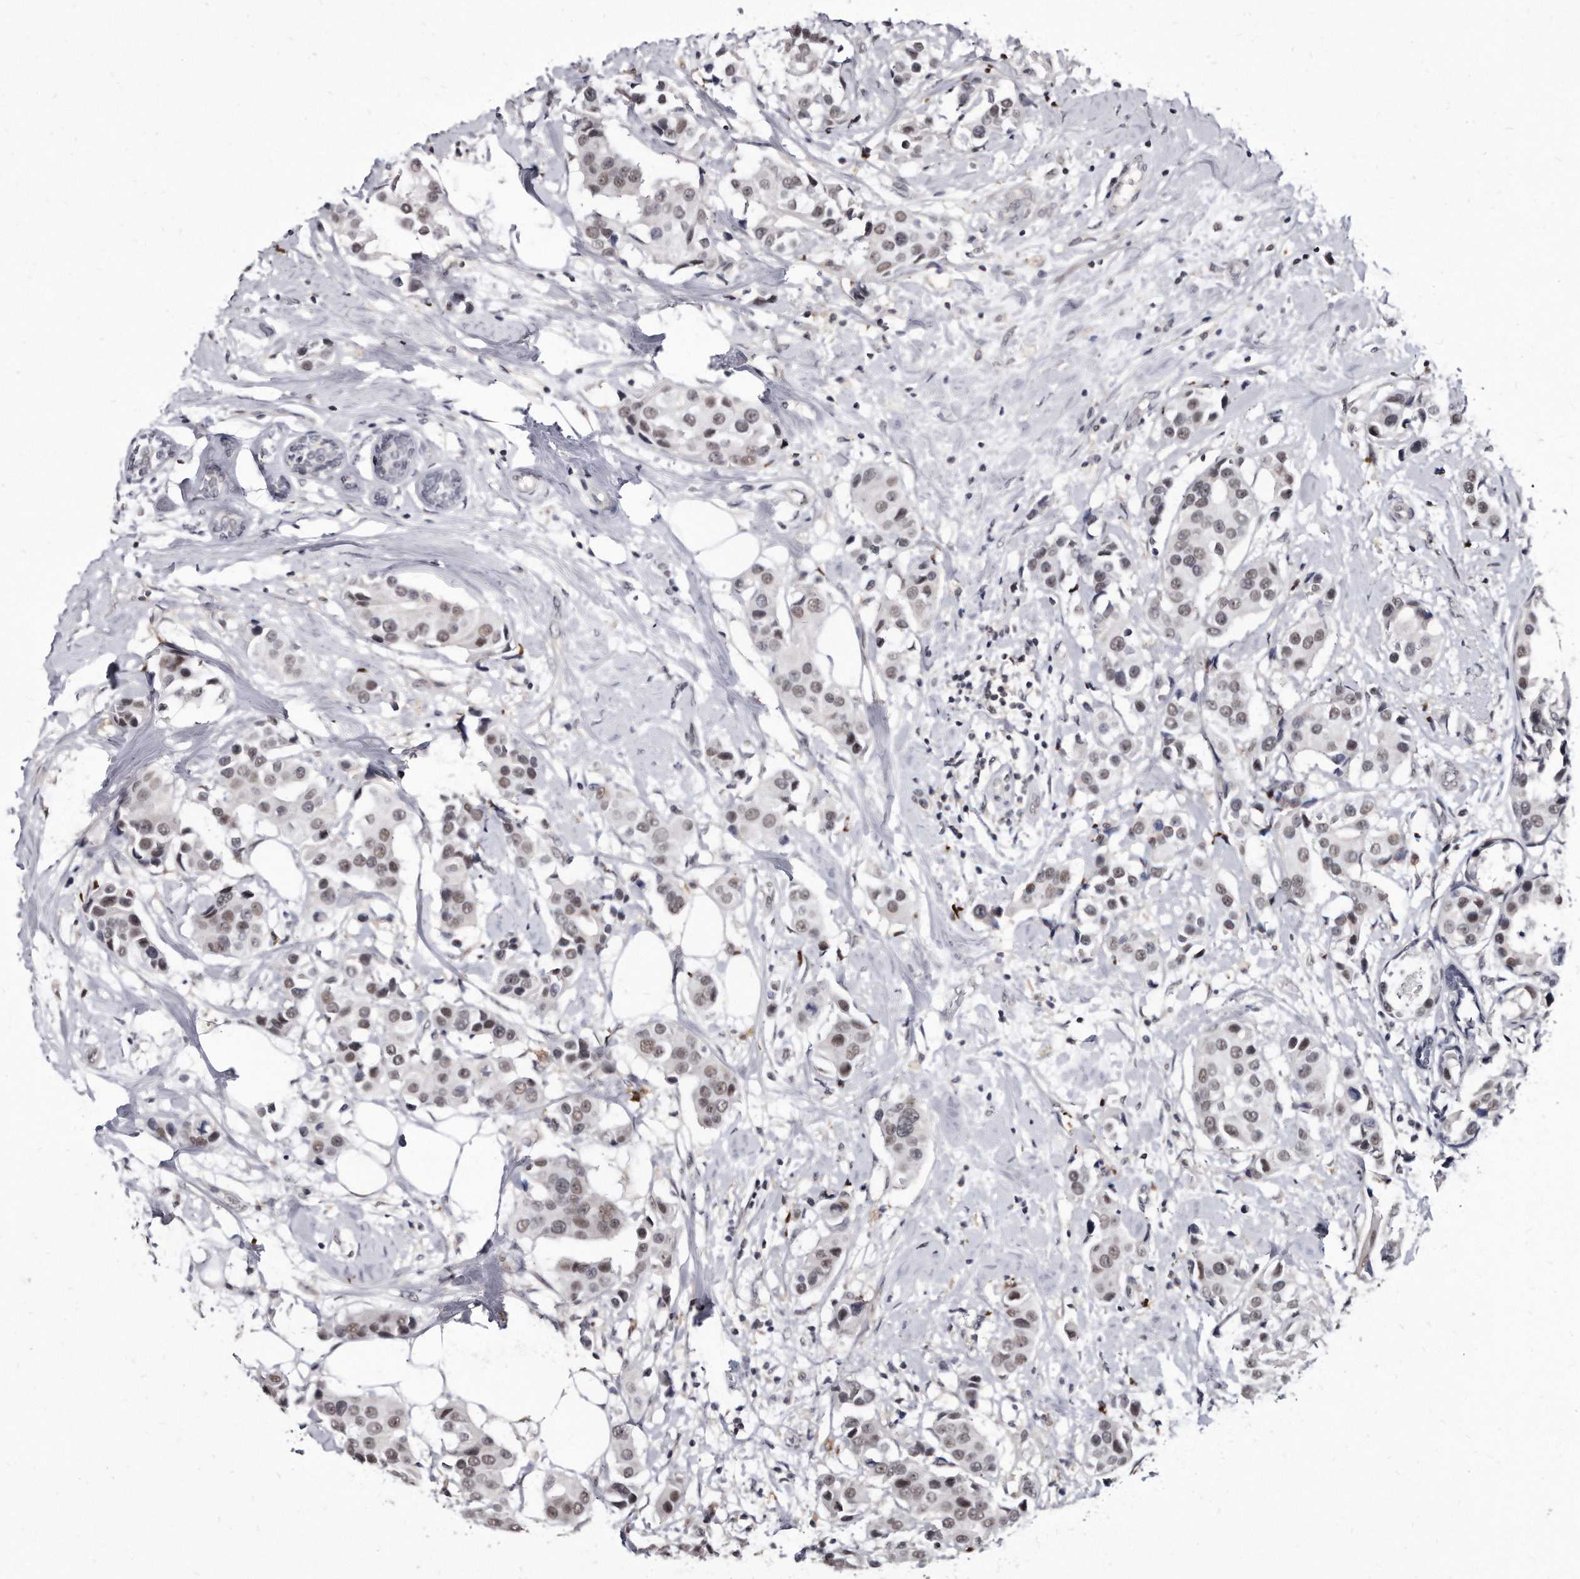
{"staining": {"intensity": "weak", "quantity": "25%-75%", "location": "nuclear"}, "tissue": "breast cancer", "cell_type": "Tumor cells", "image_type": "cancer", "snomed": [{"axis": "morphology", "description": "Normal tissue, NOS"}, {"axis": "morphology", "description": "Duct carcinoma"}, {"axis": "topography", "description": "Breast"}], "caption": "A photomicrograph of human breast infiltrating ductal carcinoma stained for a protein displays weak nuclear brown staining in tumor cells. (Brightfield microscopy of DAB IHC at high magnification).", "gene": "KLHDC3", "patient": {"sex": "female", "age": 39}}